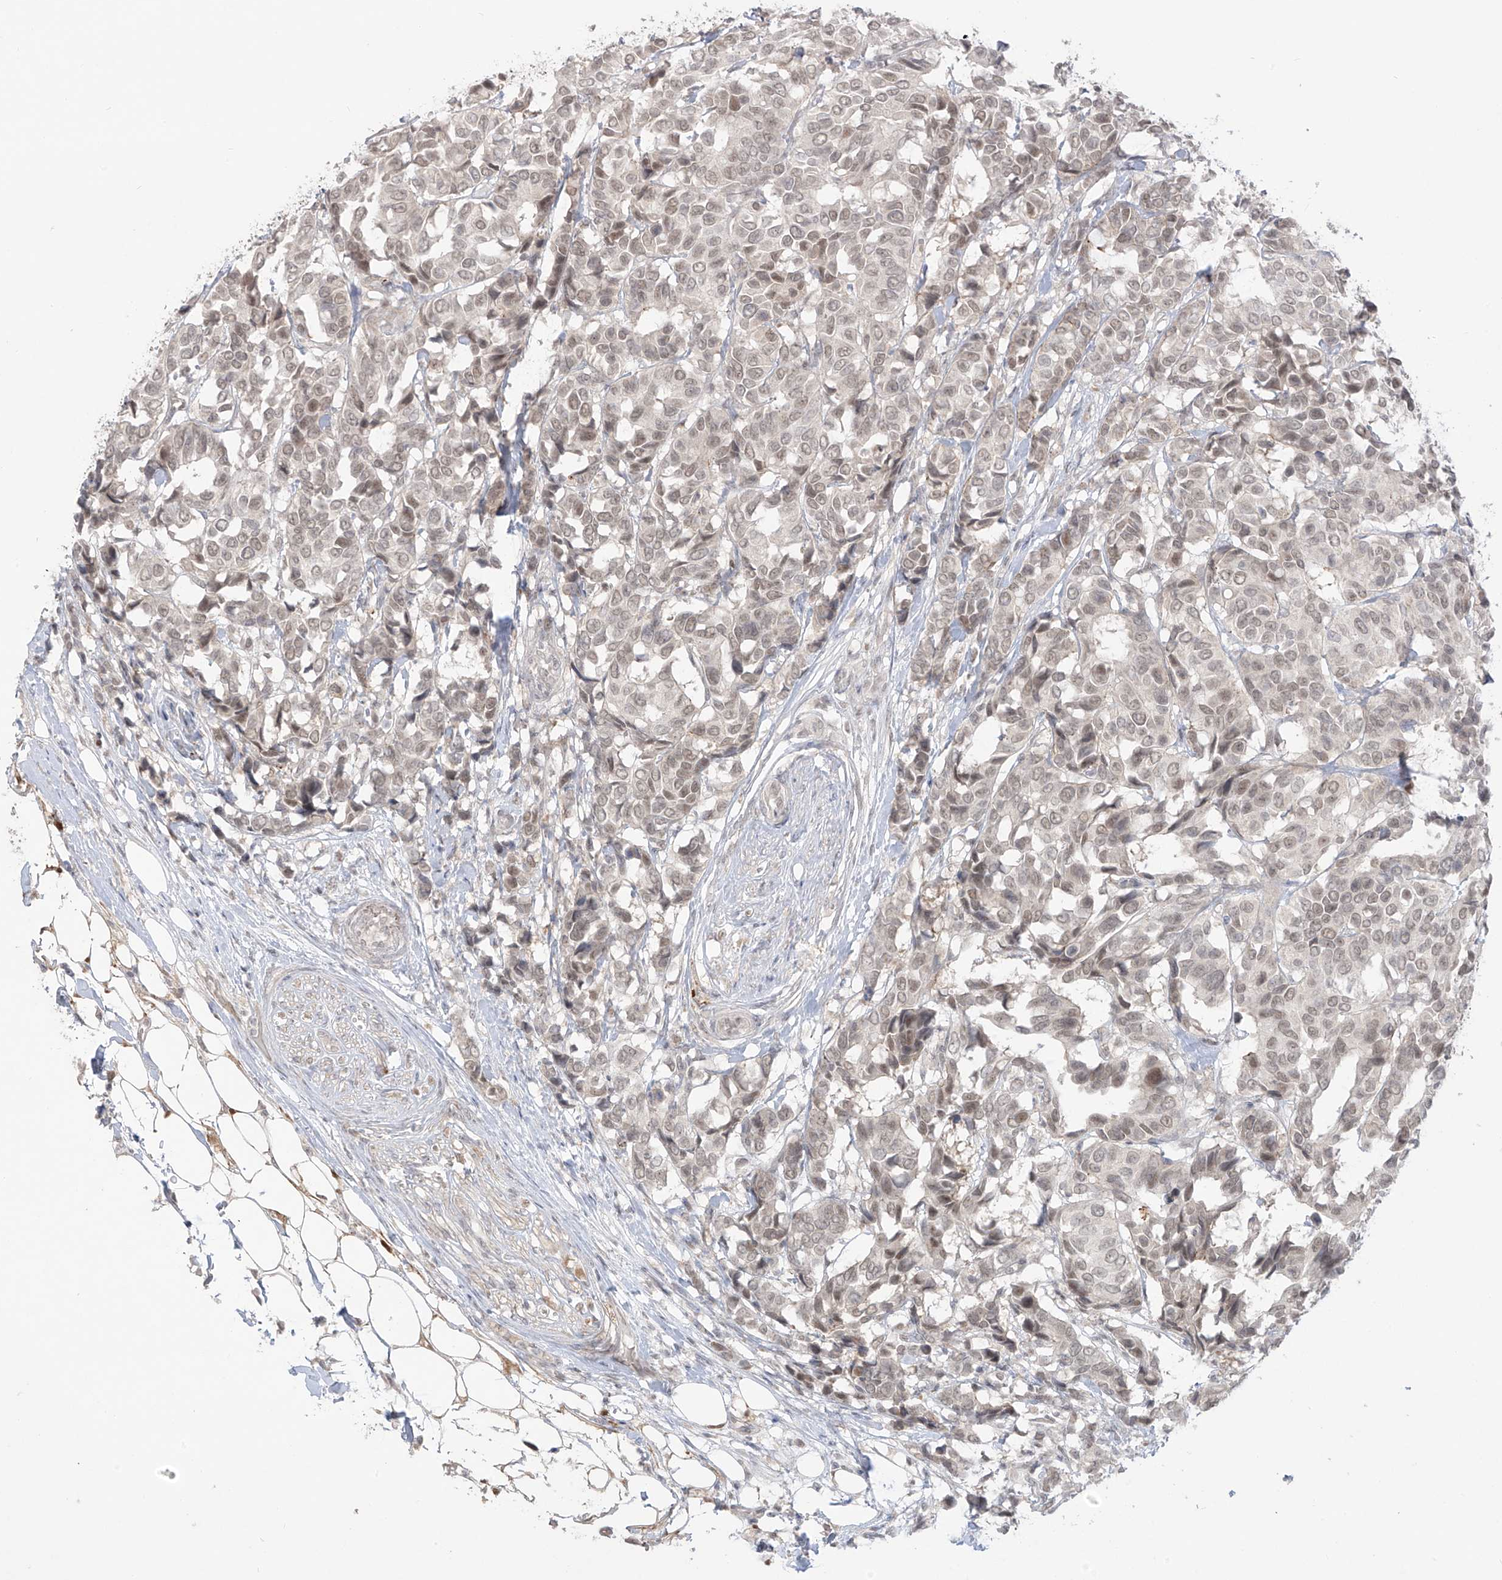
{"staining": {"intensity": "weak", "quantity": ">75%", "location": "nuclear"}, "tissue": "breast cancer", "cell_type": "Tumor cells", "image_type": "cancer", "snomed": [{"axis": "morphology", "description": "Duct carcinoma"}, {"axis": "topography", "description": "Breast"}], "caption": "Immunohistochemistry (DAB) staining of human breast cancer (intraductal carcinoma) exhibits weak nuclear protein positivity in approximately >75% of tumor cells.", "gene": "OGT", "patient": {"sex": "female", "age": 87}}